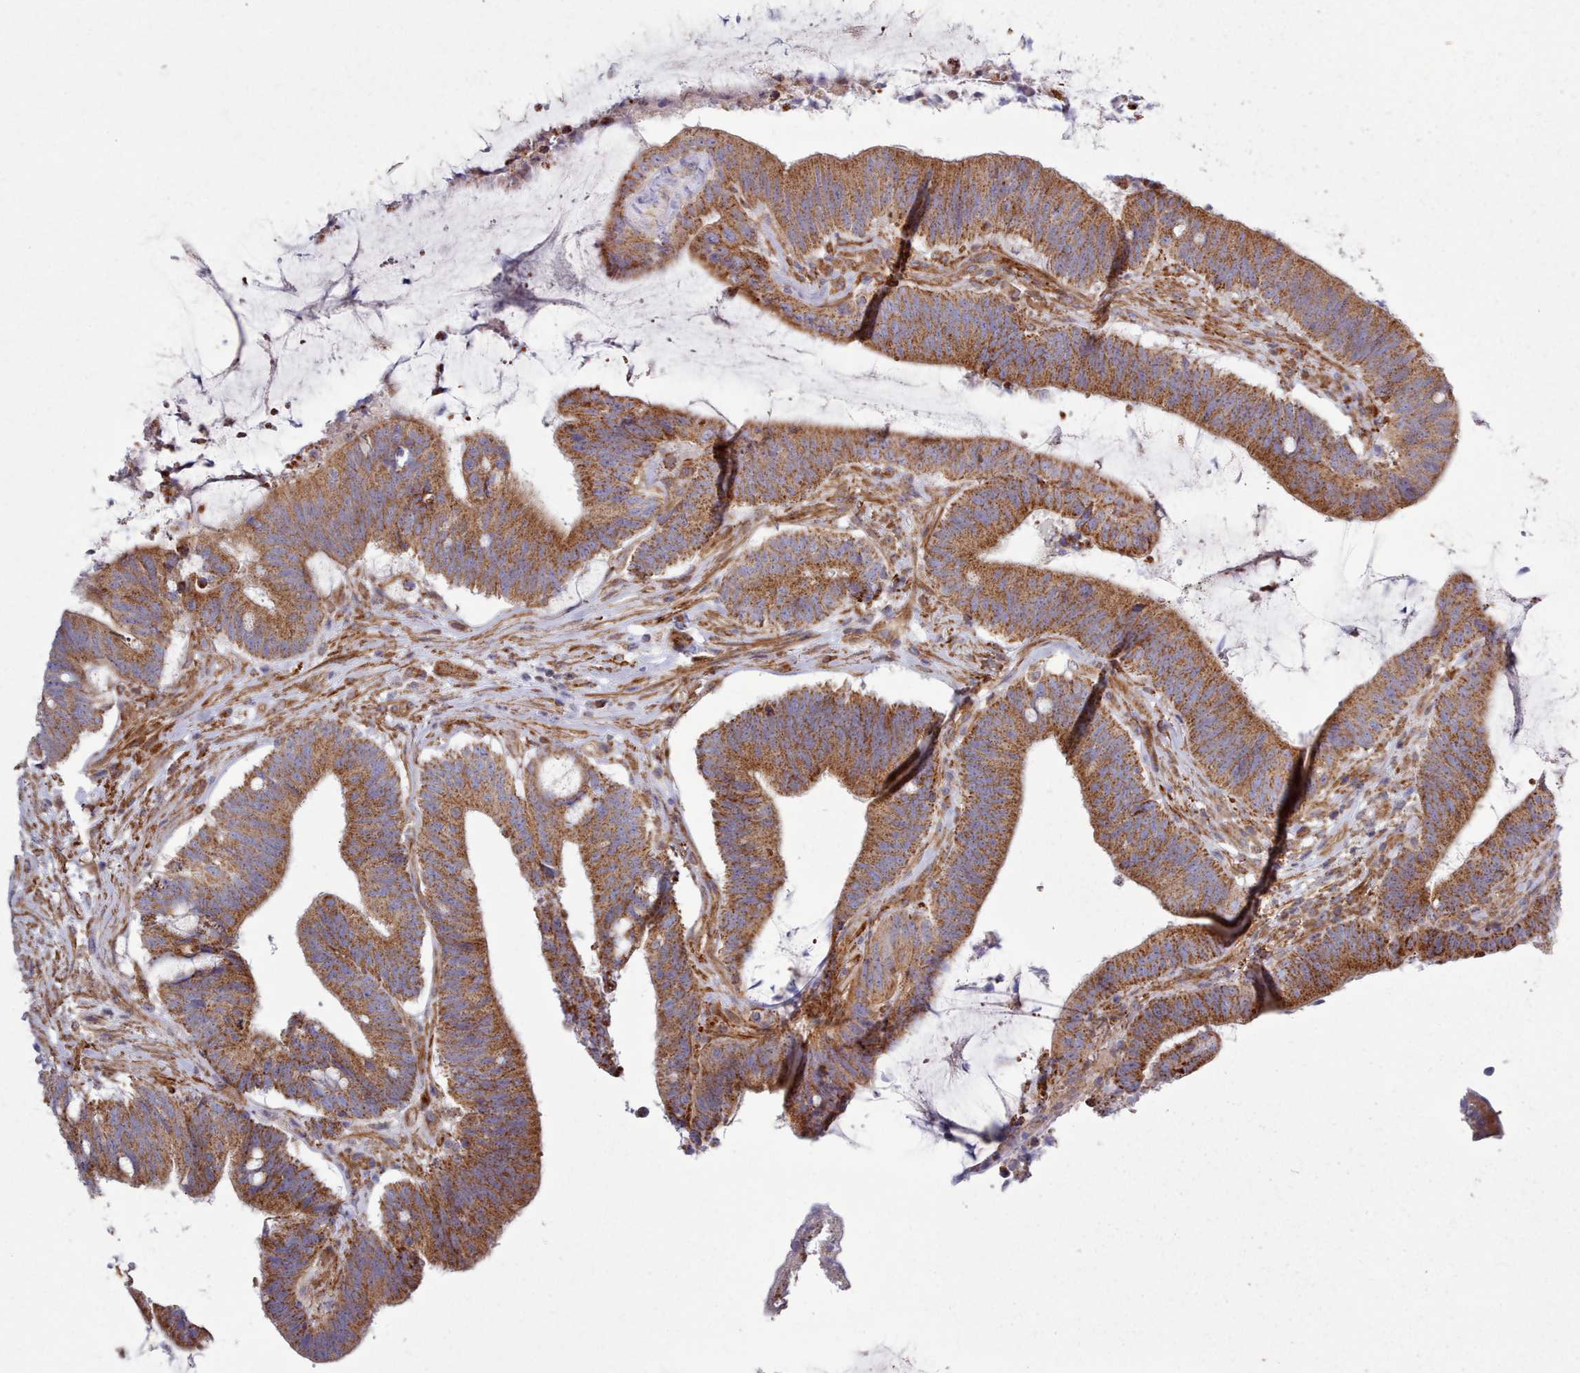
{"staining": {"intensity": "moderate", "quantity": ">75%", "location": "cytoplasmic/membranous"}, "tissue": "colorectal cancer", "cell_type": "Tumor cells", "image_type": "cancer", "snomed": [{"axis": "morphology", "description": "Adenocarcinoma, NOS"}, {"axis": "topography", "description": "Colon"}], "caption": "About >75% of tumor cells in human colorectal adenocarcinoma reveal moderate cytoplasmic/membranous protein expression as visualized by brown immunohistochemical staining.", "gene": "MRPL21", "patient": {"sex": "female", "age": 43}}